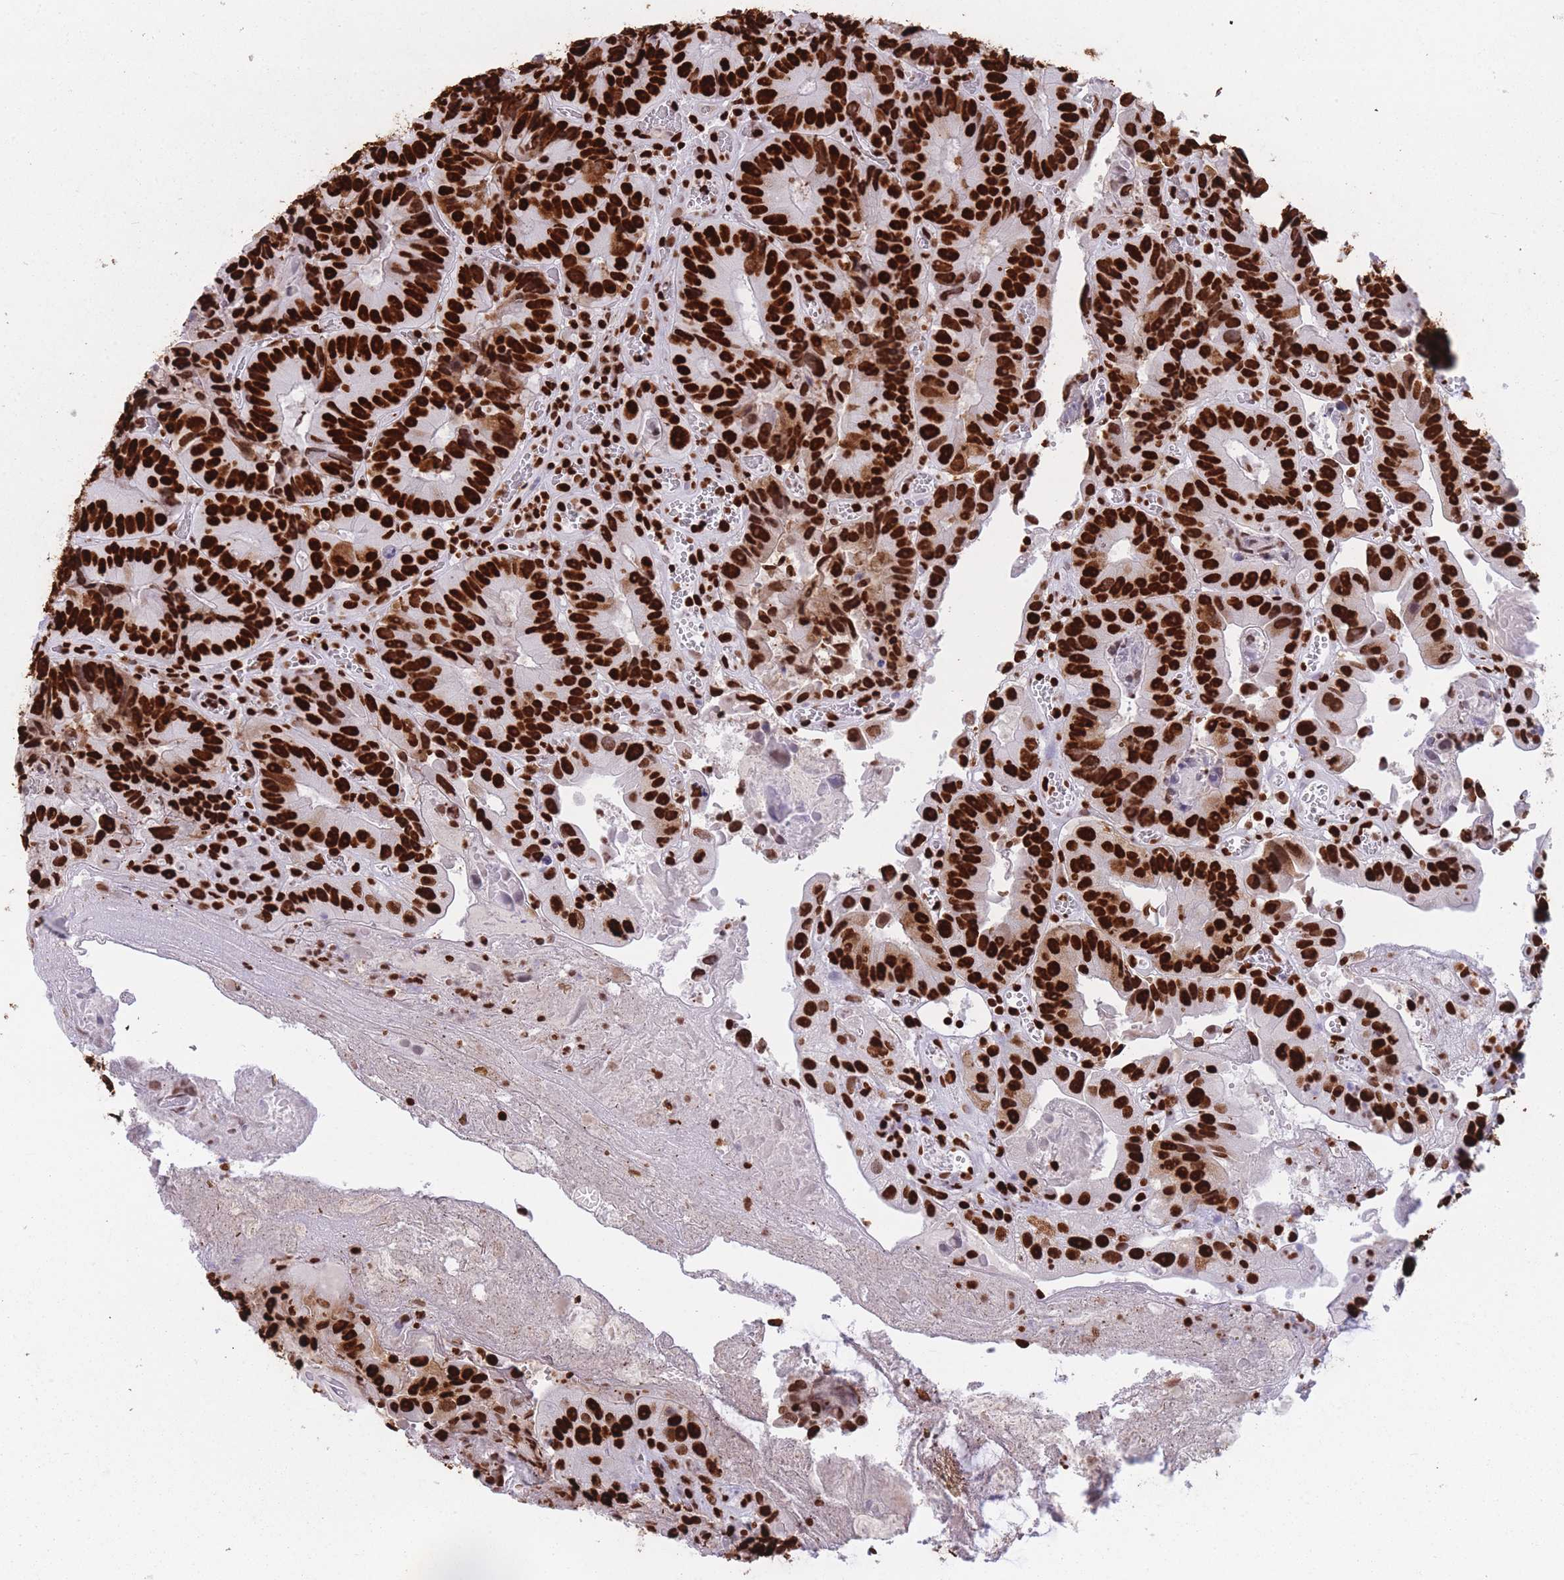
{"staining": {"intensity": "strong", "quantity": ">75%", "location": "cytoplasmic/membranous,nuclear"}, "tissue": "colorectal cancer", "cell_type": "Tumor cells", "image_type": "cancer", "snomed": [{"axis": "morphology", "description": "Adenocarcinoma, NOS"}, {"axis": "topography", "description": "Colon"}], "caption": "Colorectal adenocarcinoma stained for a protein (brown) demonstrates strong cytoplasmic/membranous and nuclear positive expression in about >75% of tumor cells.", "gene": "HNRNPUL1", "patient": {"sex": "female", "age": 86}}